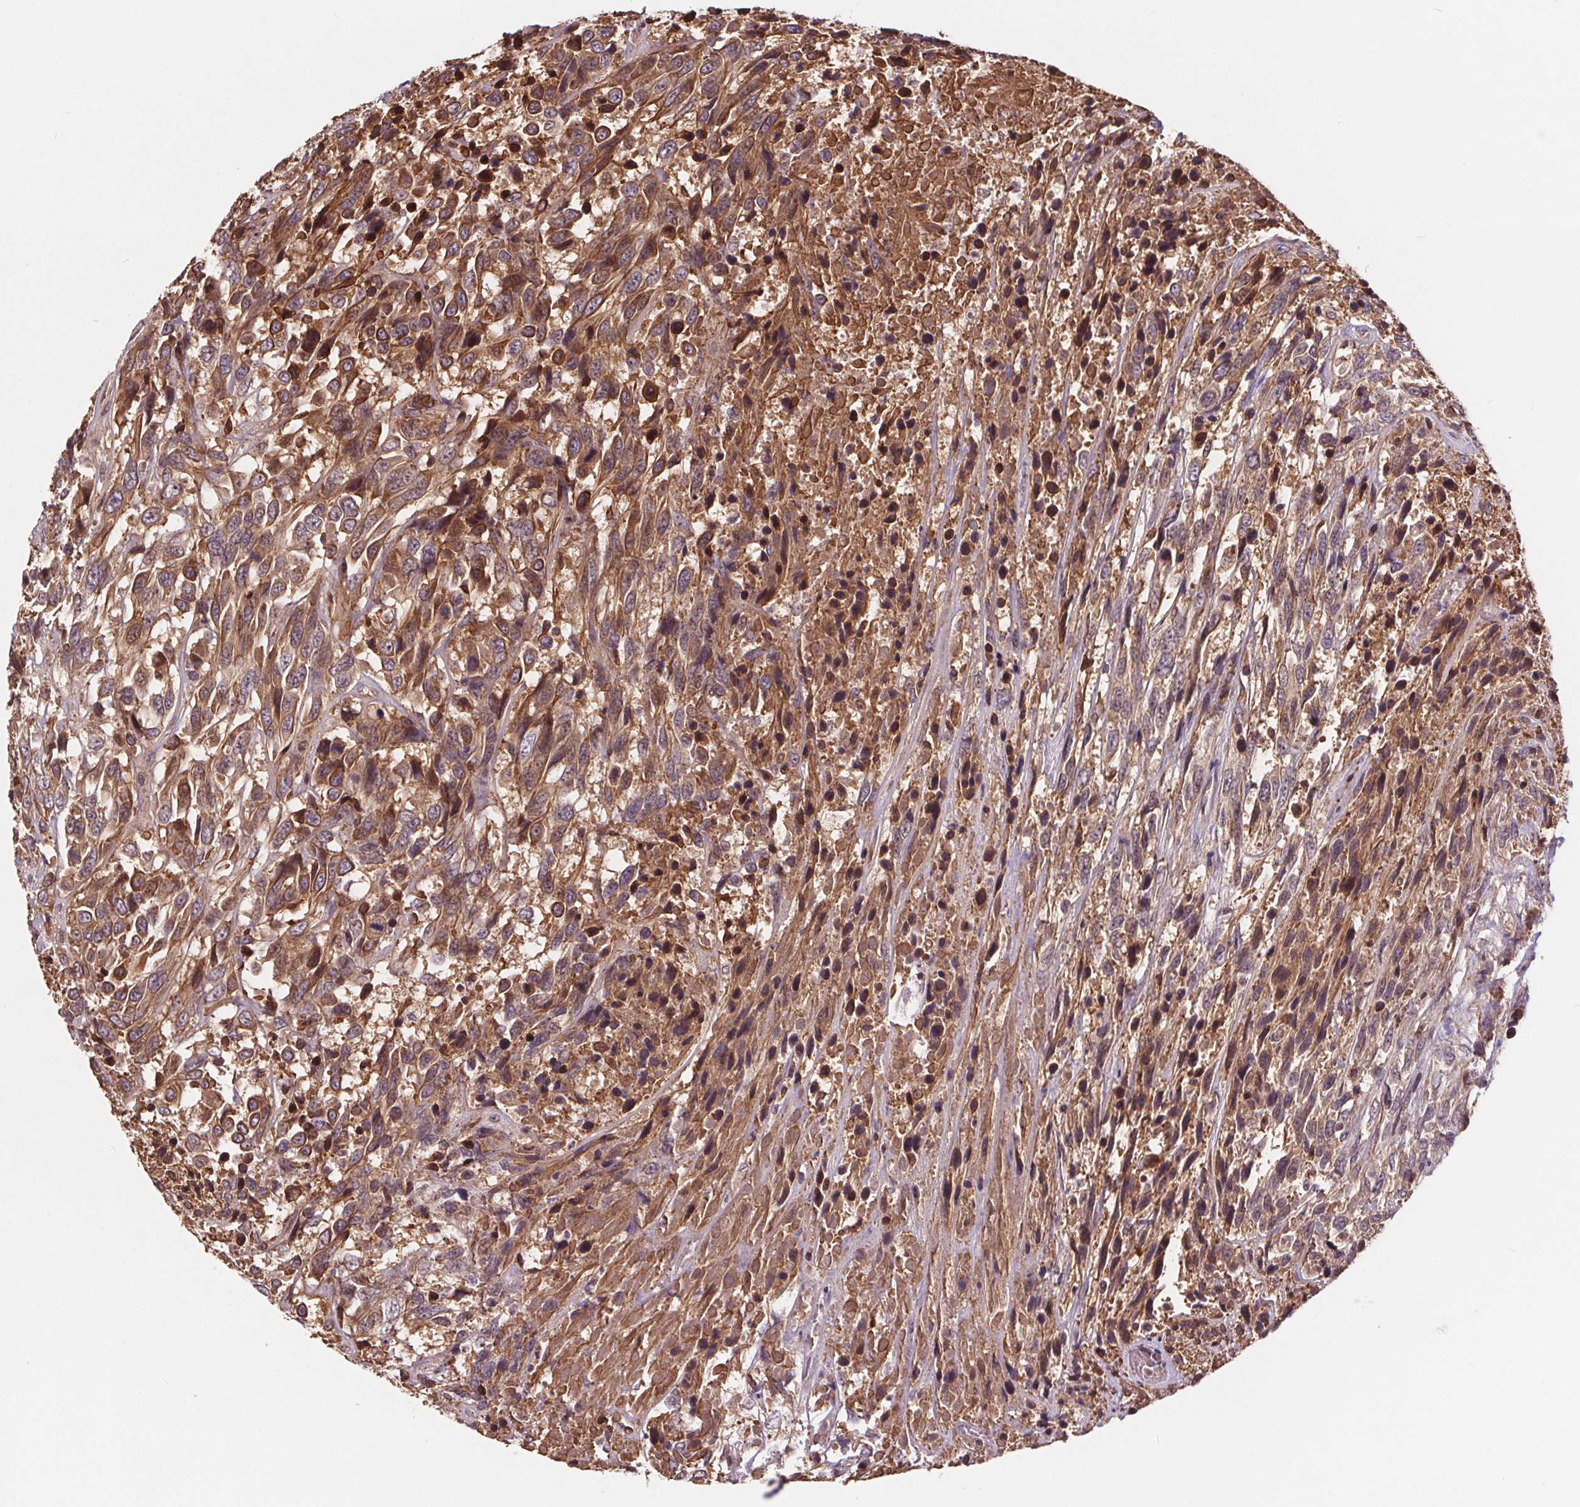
{"staining": {"intensity": "moderate", "quantity": ">75%", "location": "cytoplasmic/membranous"}, "tissue": "urothelial cancer", "cell_type": "Tumor cells", "image_type": "cancer", "snomed": [{"axis": "morphology", "description": "Urothelial carcinoma, High grade"}, {"axis": "topography", "description": "Urinary bladder"}], "caption": "High-grade urothelial carcinoma tissue exhibits moderate cytoplasmic/membranous staining in about >75% of tumor cells, visualized by immunohistochemistry. The protein of interest is stained brown, and the nuclei are stained in blue (DAB (3,3'-diaminobenzidine) IHC with brightfield microscopy, high magnification).", "gene": "HIF1AN", "patient": {"sex": "female", "age": 70}}